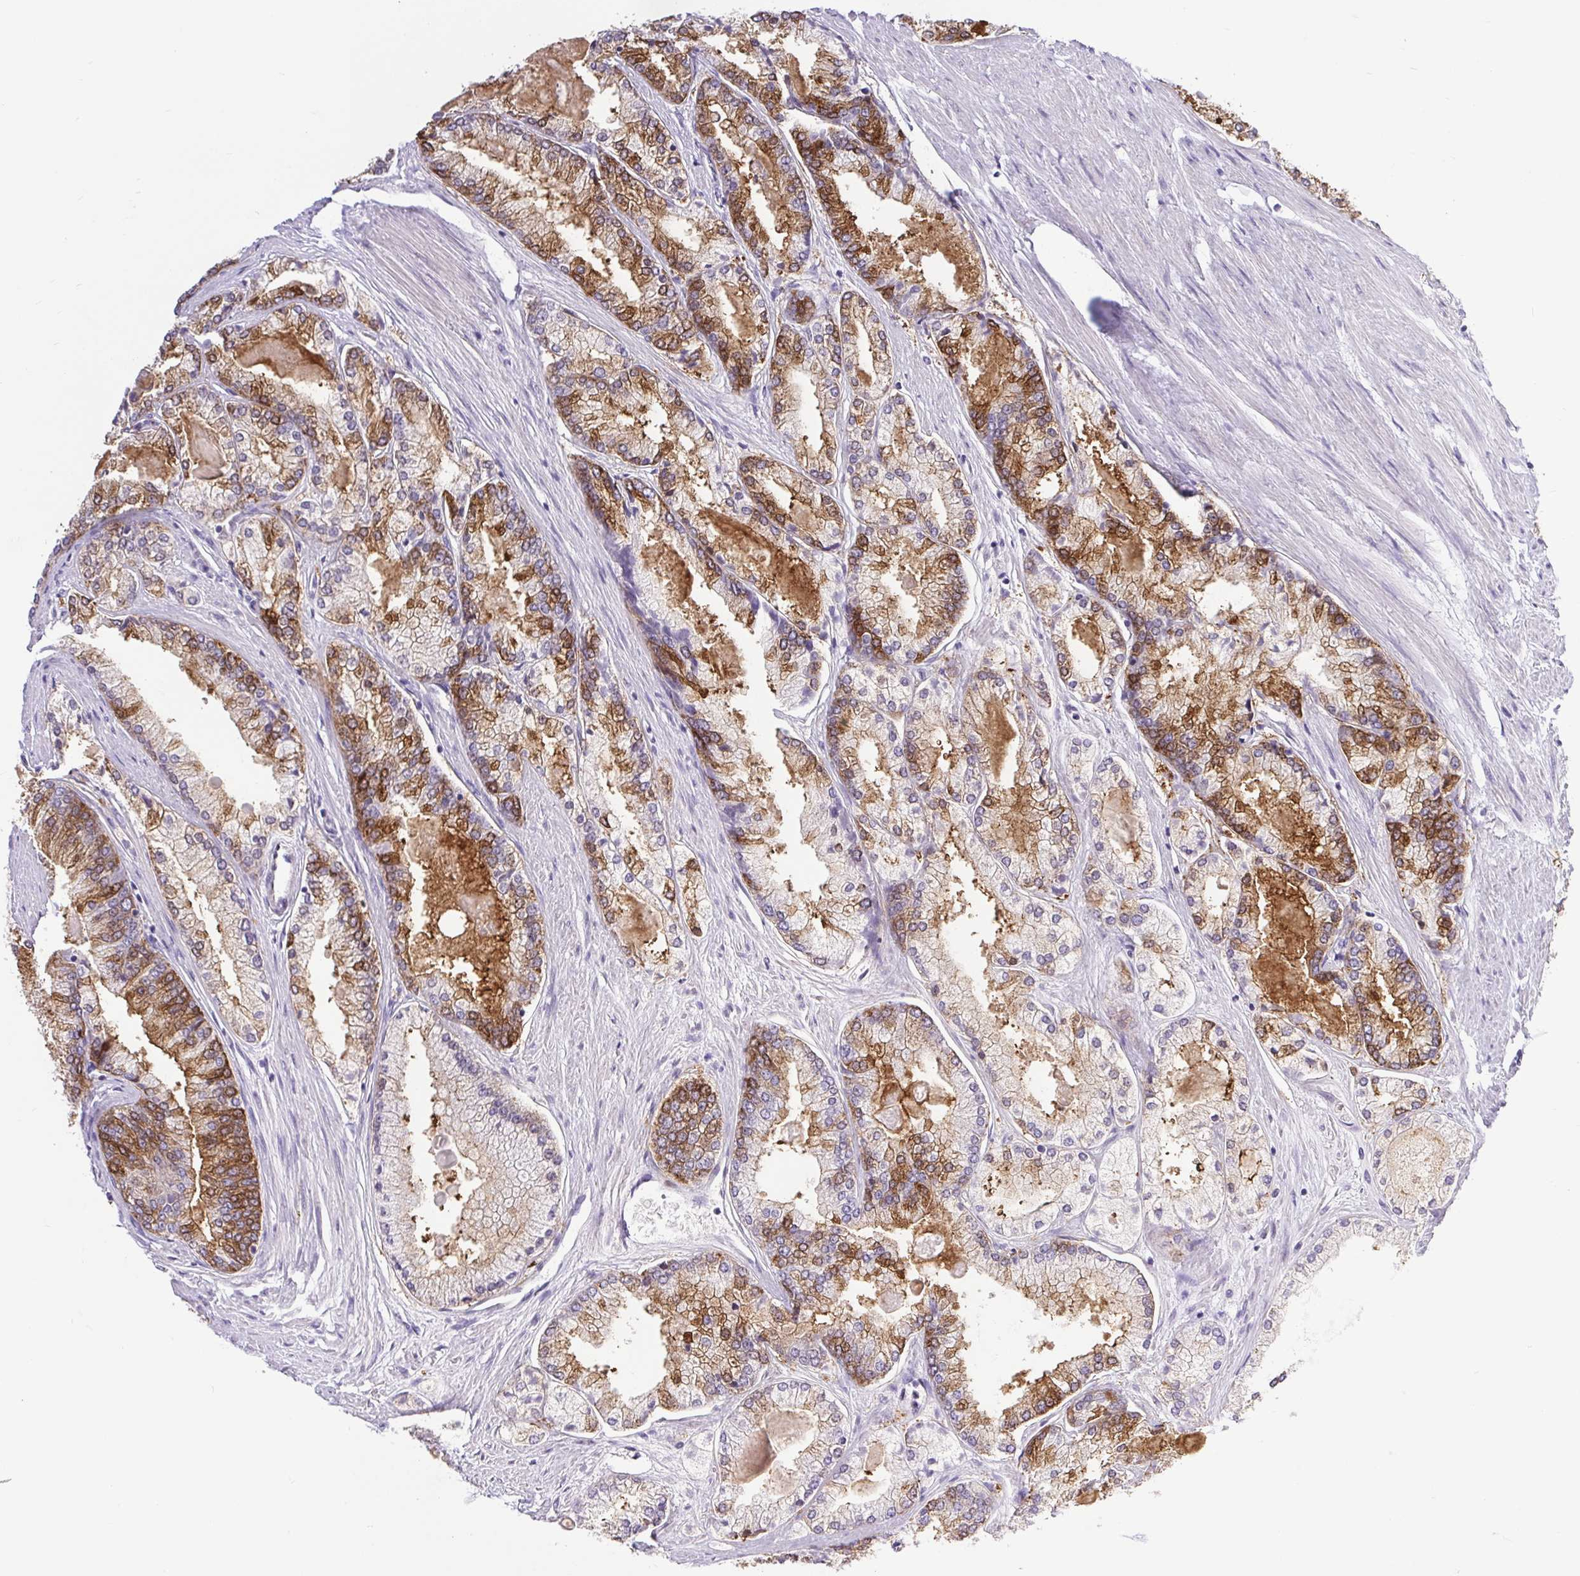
{"staining": {"intensity": "moderate", "quantity": ">75%", "location": "nuclear"}, "tissue": "prostate cancer", "cell_type": "Tumor cells", "image_type": "cancer", "snomed": [{"axis": "morphology", "description": "Adenocarcinoma, High grade"}, {"axis": "topography", "description": "Prostate"}], "caption": "Protein analysis of adenocarcinoma (high-grade) (prostate) tissue demonstrates moderate nuclear expression in approximately >75% of tumor cells. The protein is shown in brown color, while the nuclei are stained blue.", "gene": "BCAS1", "patient": {"sex": "male", "age": 68}}